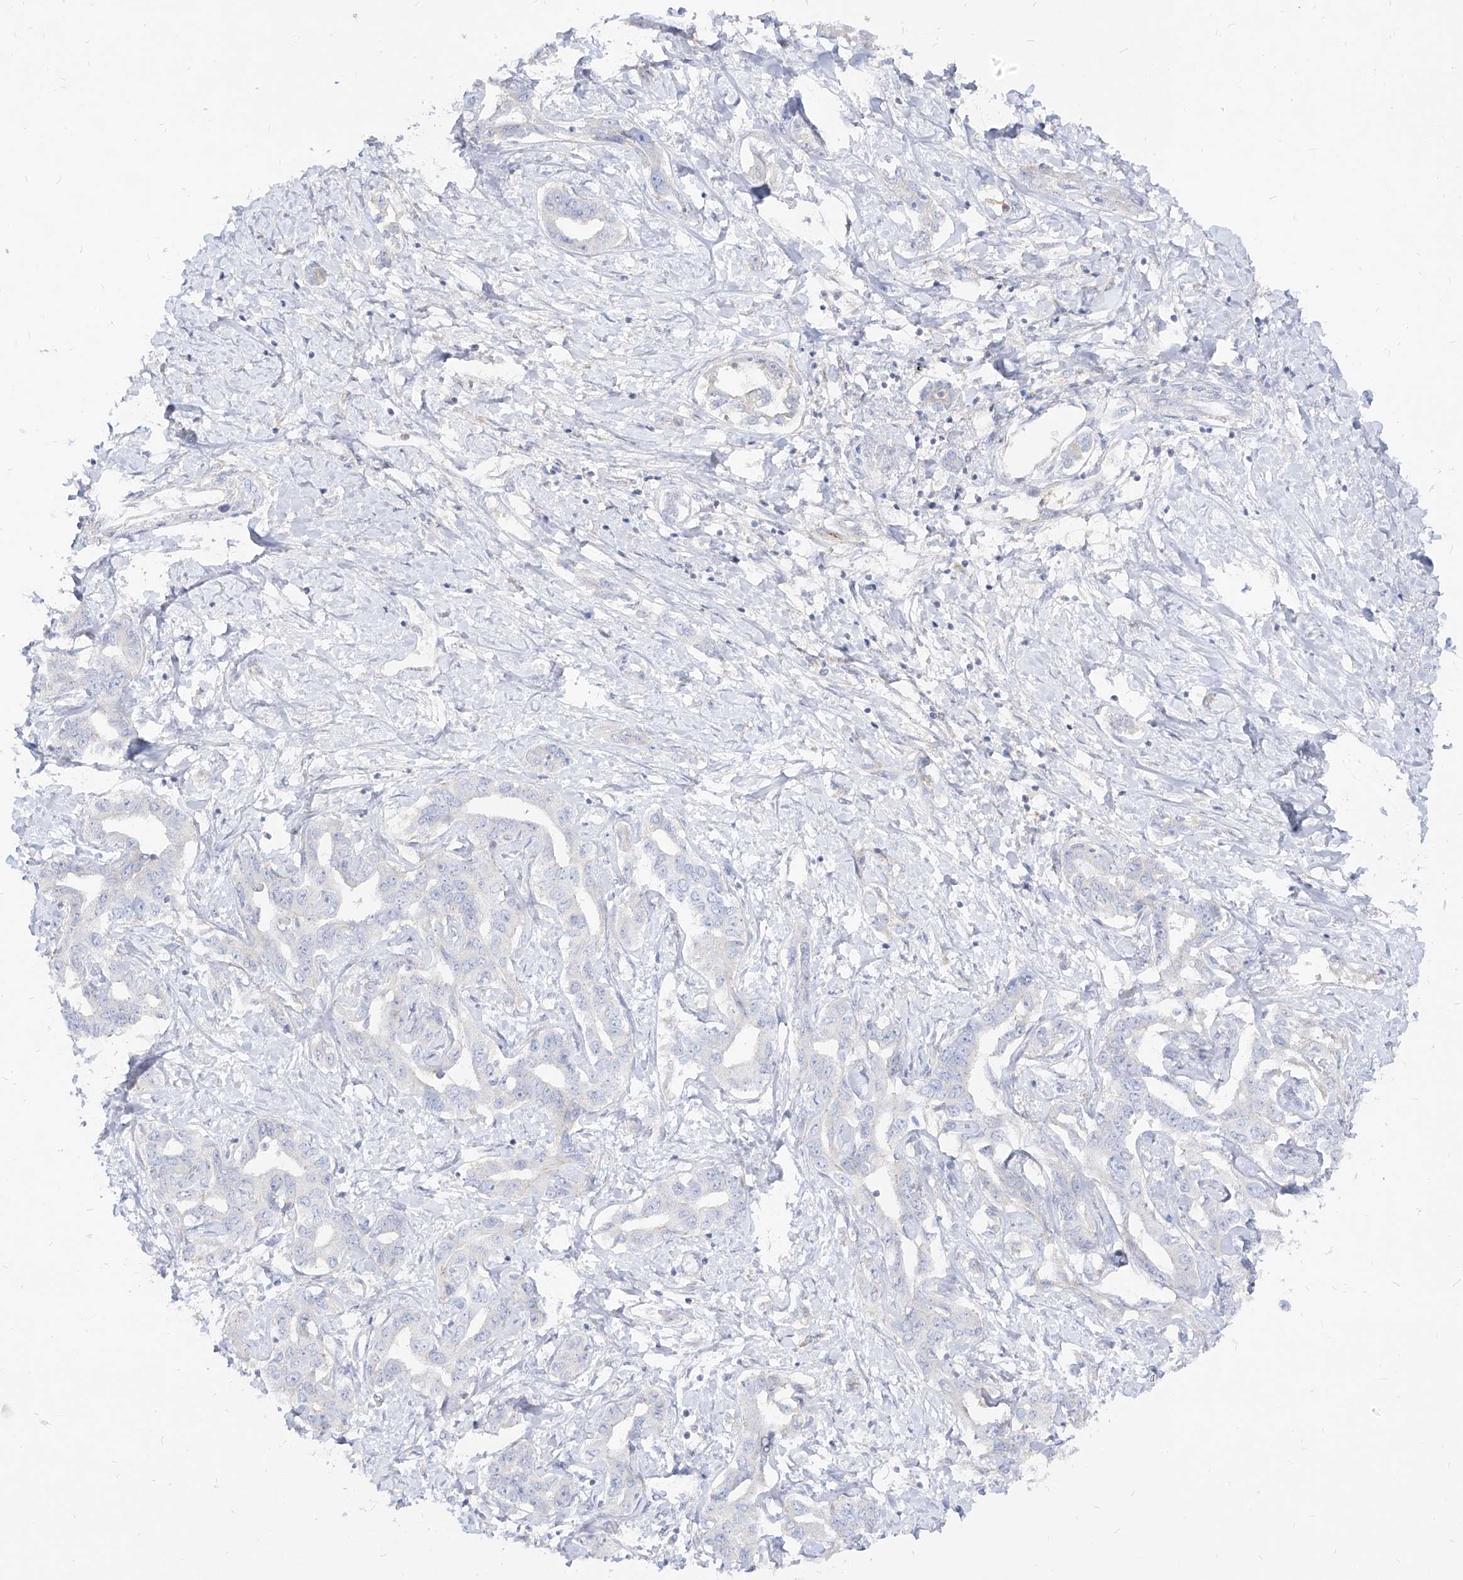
{"staining": {"intensity": "negative", "quantity": "none", "location": "none"}, "tissue": "liver cancer", "cell_type": "Tumor cells", "image_type": "cancer", "snomed": [{"axis": "morphology", "description": "Cholangiocarcinoma"}, {"axis": "topography", "description": "Liver"}], "caption": "There is no significant positivity in tumor cells of liver cancer. (Brightfield microscopy of DAB (3,3'-diaminobenzidine) IHC at high magnification).", "gene": "RBFOX3", "patient": {"sex": "male", "age": 59}}